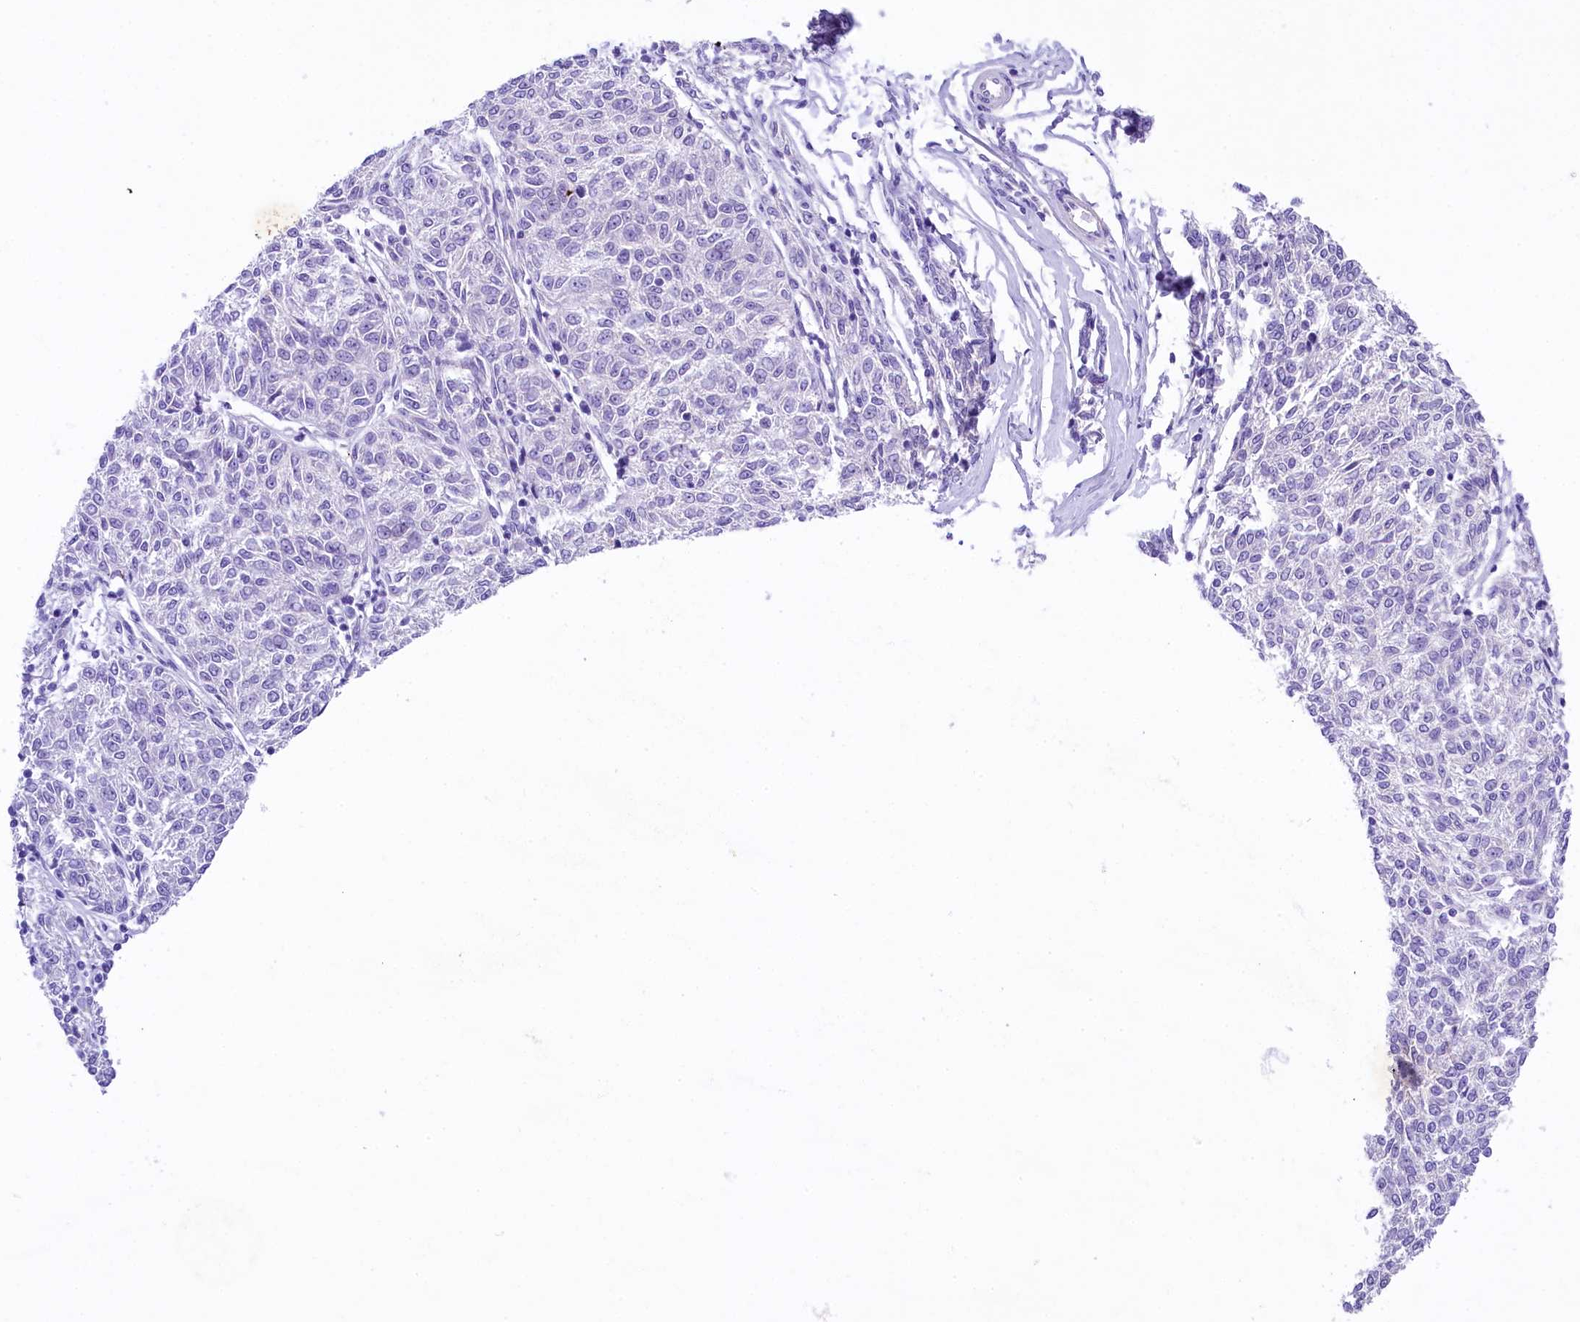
{"staining": {"intensity": "negative", "quantity": "none", "location": "none"}, "tissue": "melanoma", "cell_type": "Tumor cells", "image_type": "cancer", "snomed": [{"axis": "morphology", "description": "Malignant melanoma, NOS"}, {"axis": "topography", "description": "Skin"}], "caption": "Immunohistochemistry (IHC) image of malignant melanoma stained for a protein (brown), which exhibits no staining in tumor cells.", "gene": "UBXN6", "patient": {"sex": "female", "age": 72}}